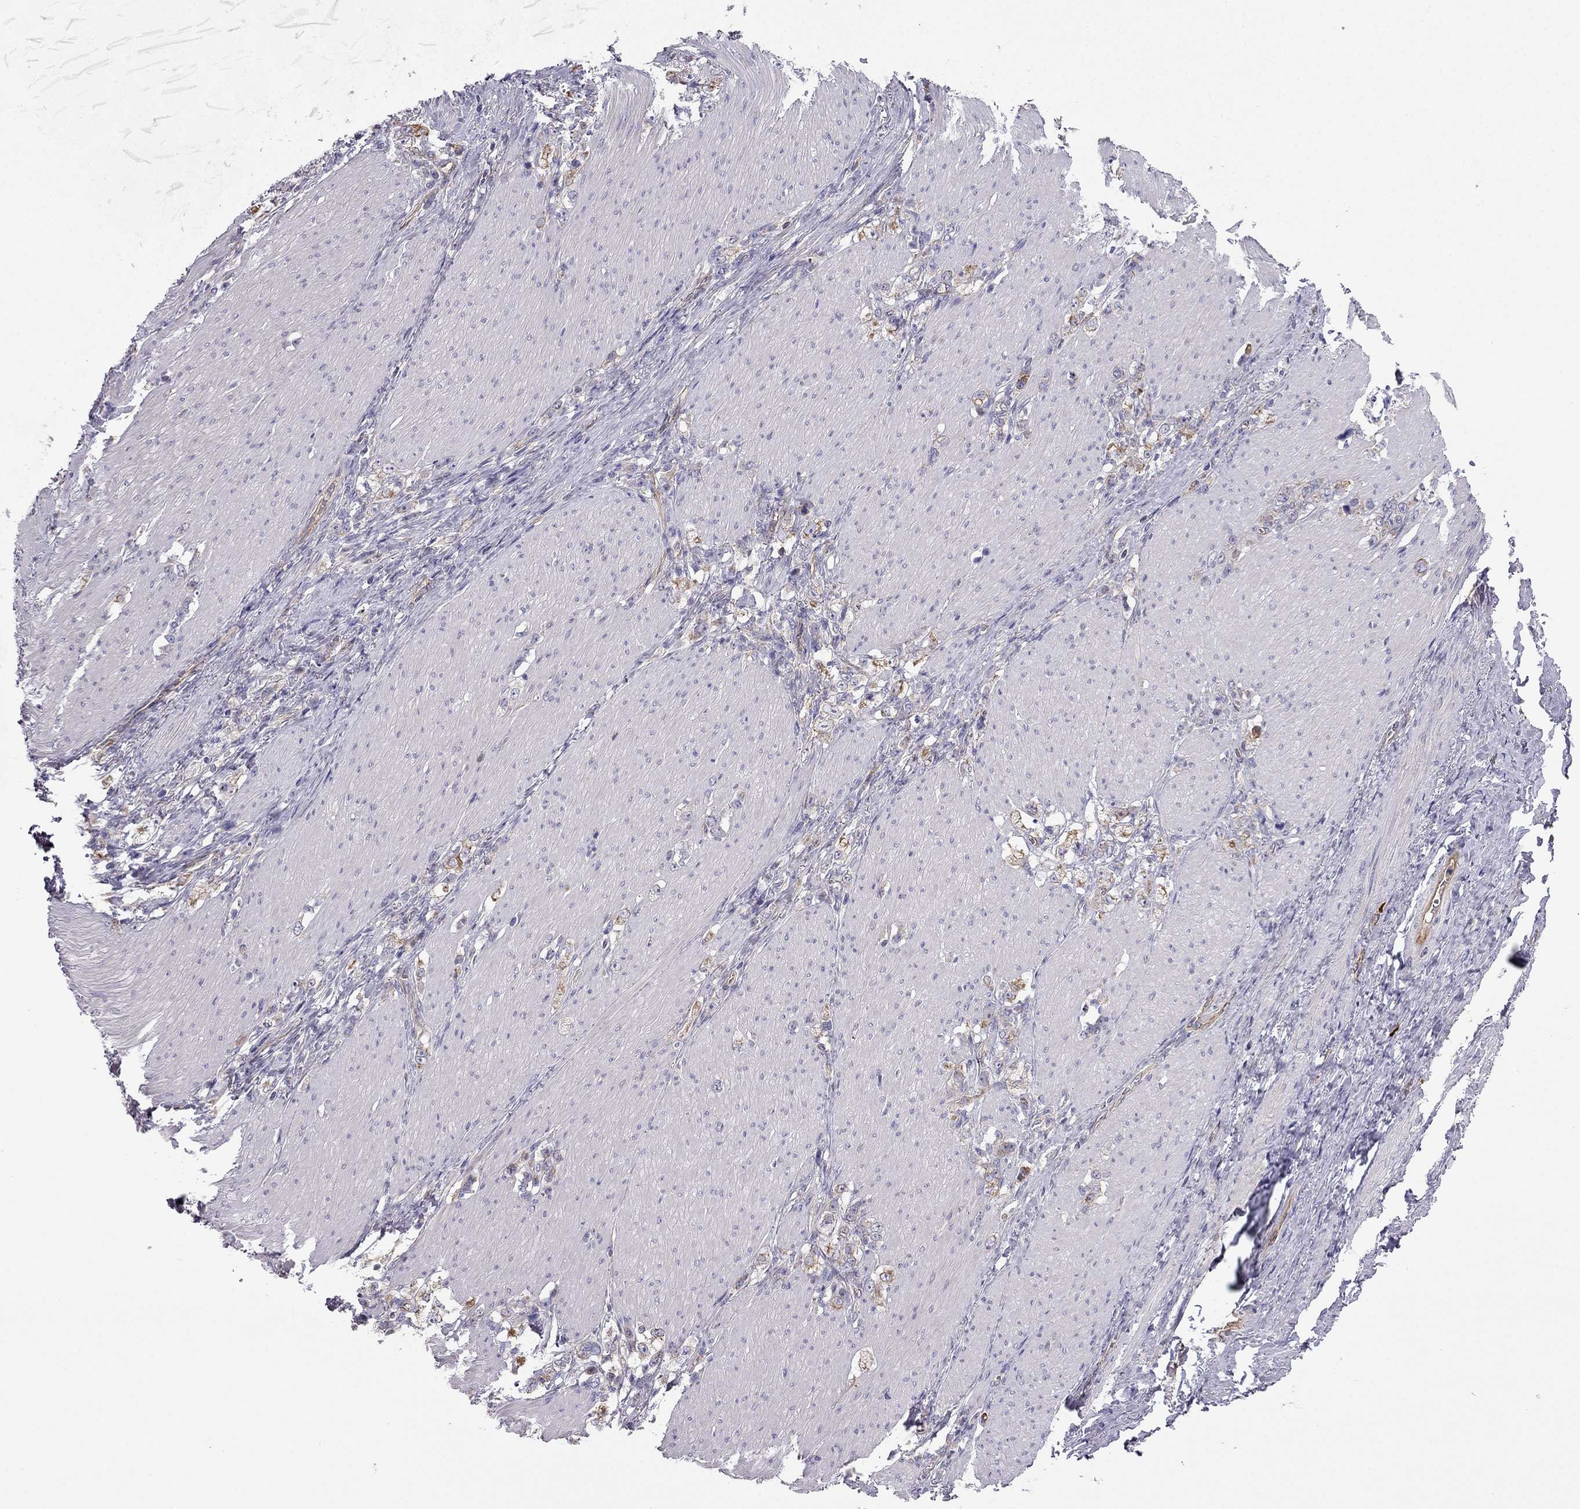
{"staining": {"intensity": "negative", "quantity": "none", "location": "none"}, "tissue": "stomach cancer", "cell_type": "Tumor cells", "image_type": "cancer", "snomed": [{"axis": "morphology", "description": "Adenocarcinoma, NOS"}, {"axis": "topography", "description": "Stomach, lower"}], "caption": "Immunohistochemistry (IHC) micrograph of neoplastic tissue: human adenocarcinoma (stomach) stained with DAB (3,3'-diaminobenzidine) displays no significant protein expression in tumor cells.", "gene": "ENOX1", "patient": {"sex": "male", "age": 88}}